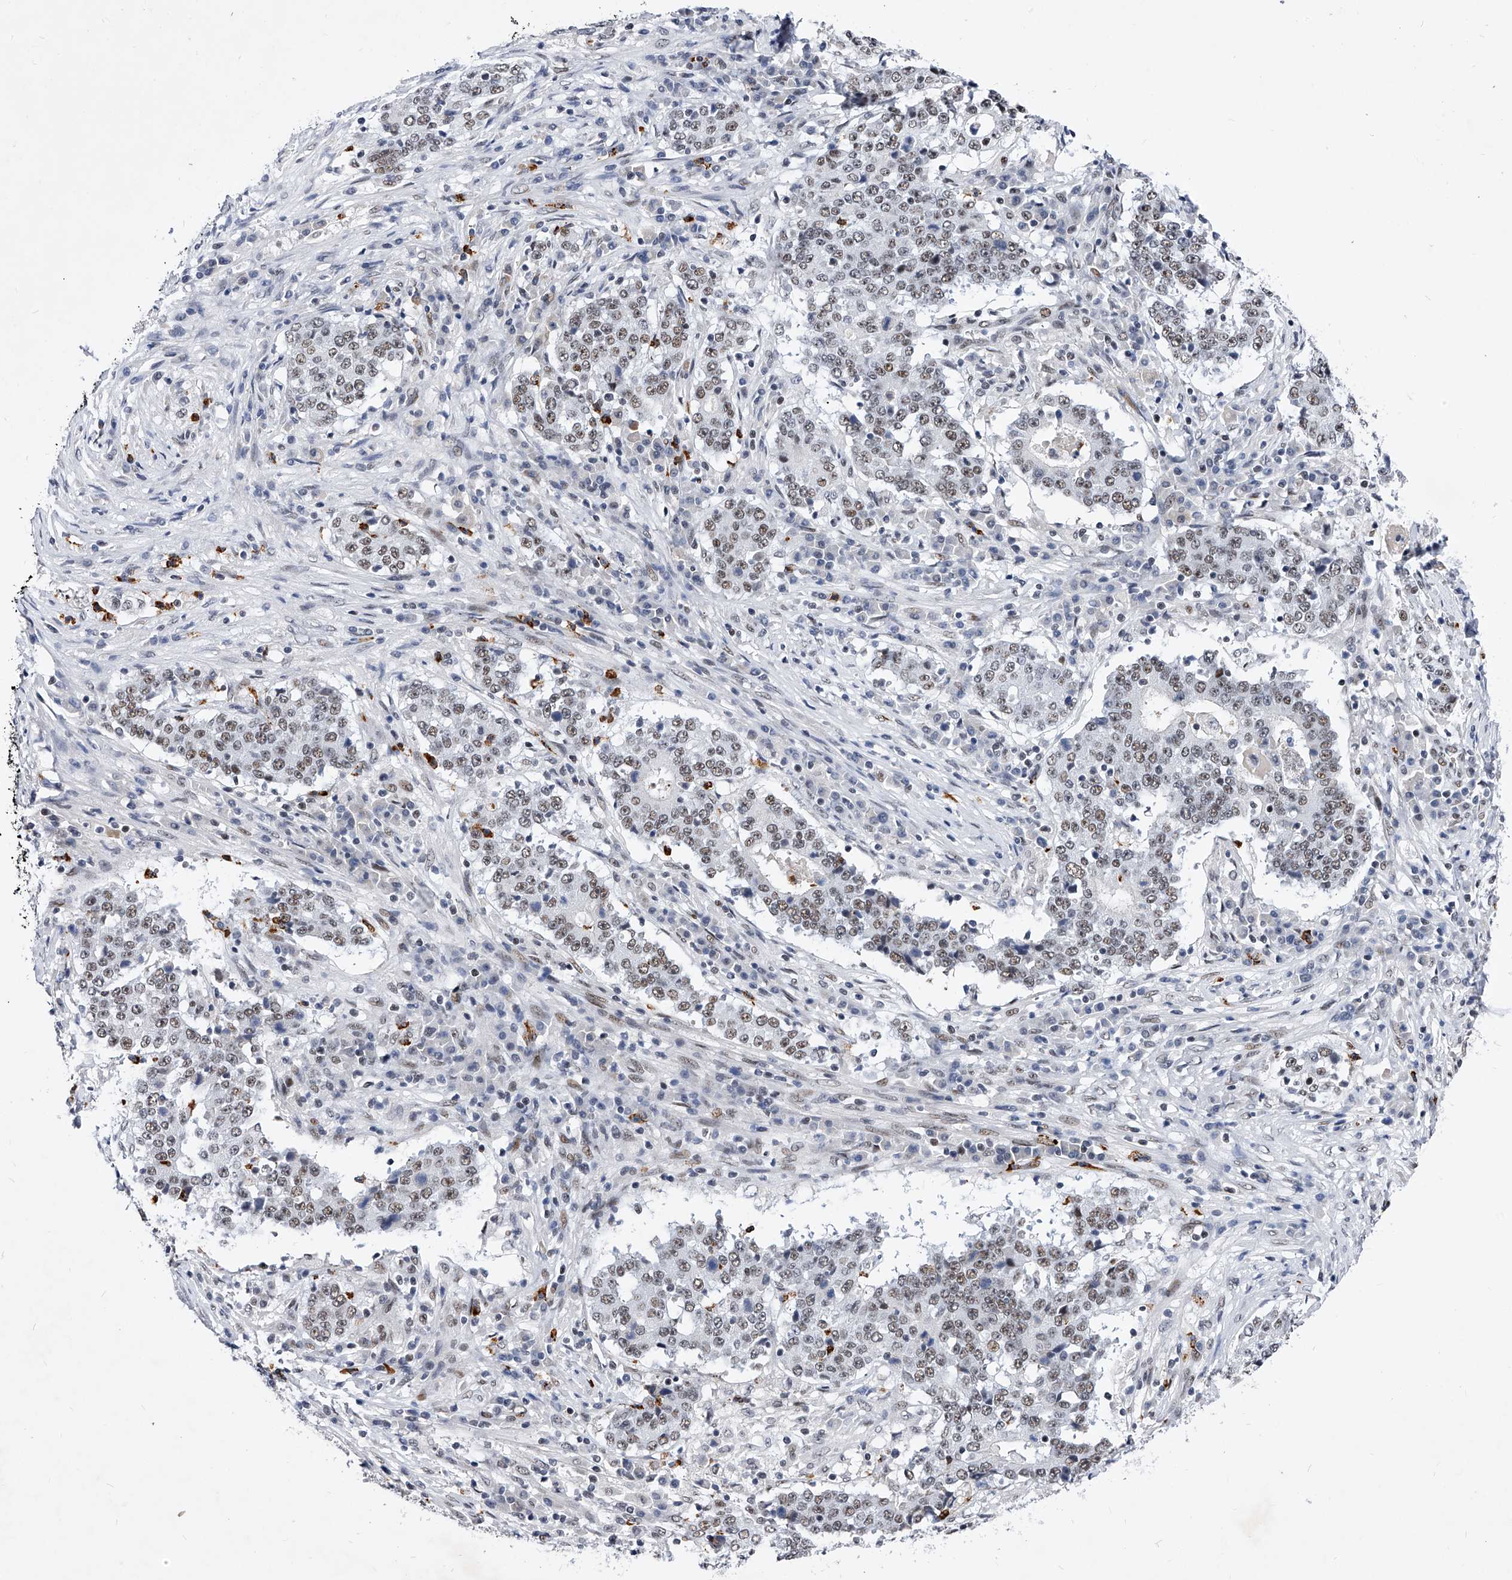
{"staining": {"intensity": "weak", "quantity": ">75%", "location": "nuclear"}, "tissue": "stomach cancer", "cell_type": "Tumor cells", "image_type": "cancer", "snomed": [{"axis": "morphology", "description": "Adenocarcinoma, NOS"}, {"axis": "topography", "description": "Stomach"}], "caption": "Immunohistochemical staining of stomach adenocarcinoma reveals weak nuclear protein positivity in about >75% of tumor cells. Nuclei are stained in blue.", "gene": "TESK2", "patient": {"sex": "male", "age": 59}}